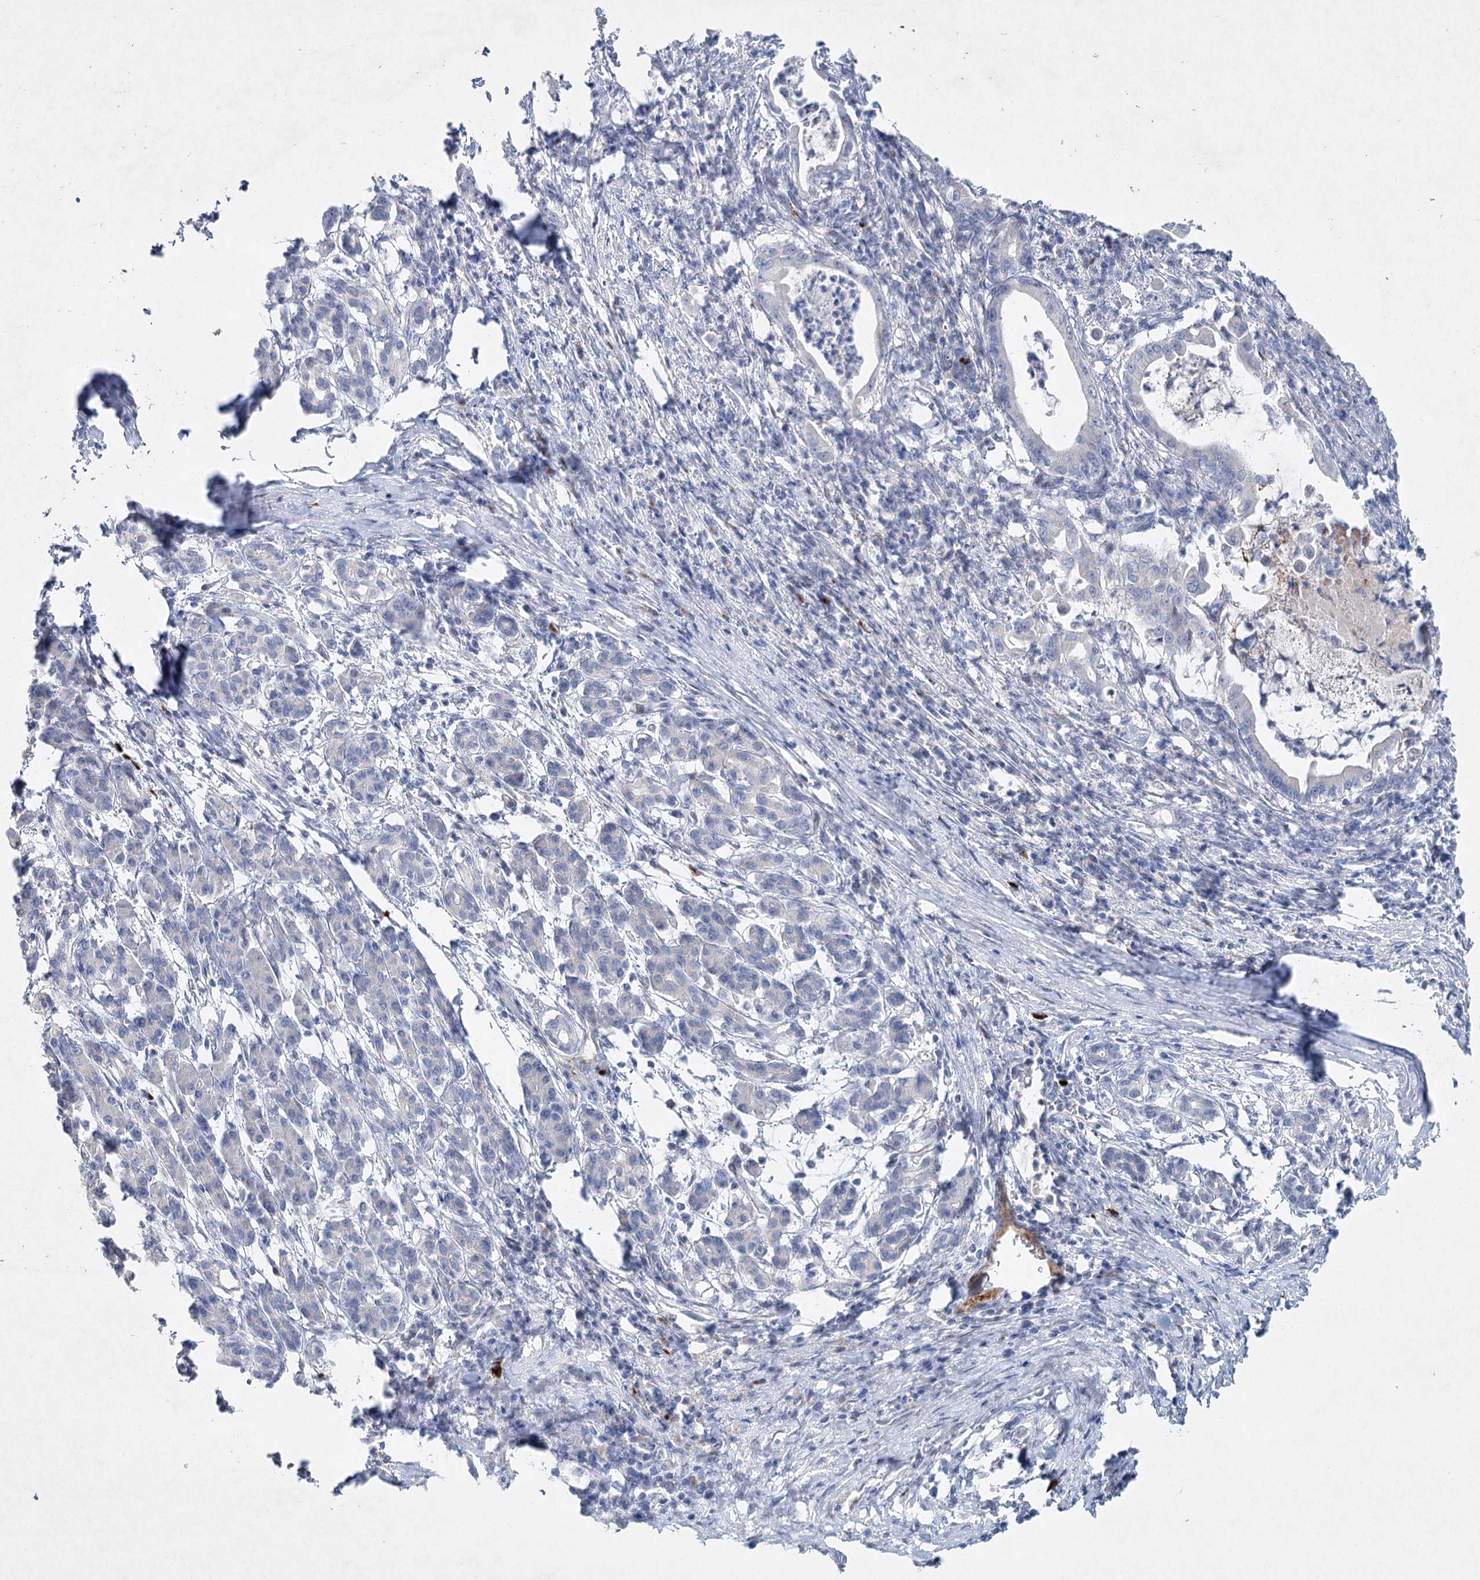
{"staining": {"intensity": "negative", "quantity": "none", "location": "none"}, "tissue": "pancreatic cancer", "cell_type": "Tumor cells", "image_type": "cancer", "snomed": [{"axis": "morphology", "description": "Adenocarcinoma, NOS"}, {"axis": "topography", "description": "Pancreas"}], "caption": "Pancreatic adenocarcinoma stained for a protein using immunohistochemistry demonstrates no staining tumor cells.", "gene": "RFX6", "patient": {"sex": "female", "age": 55}}